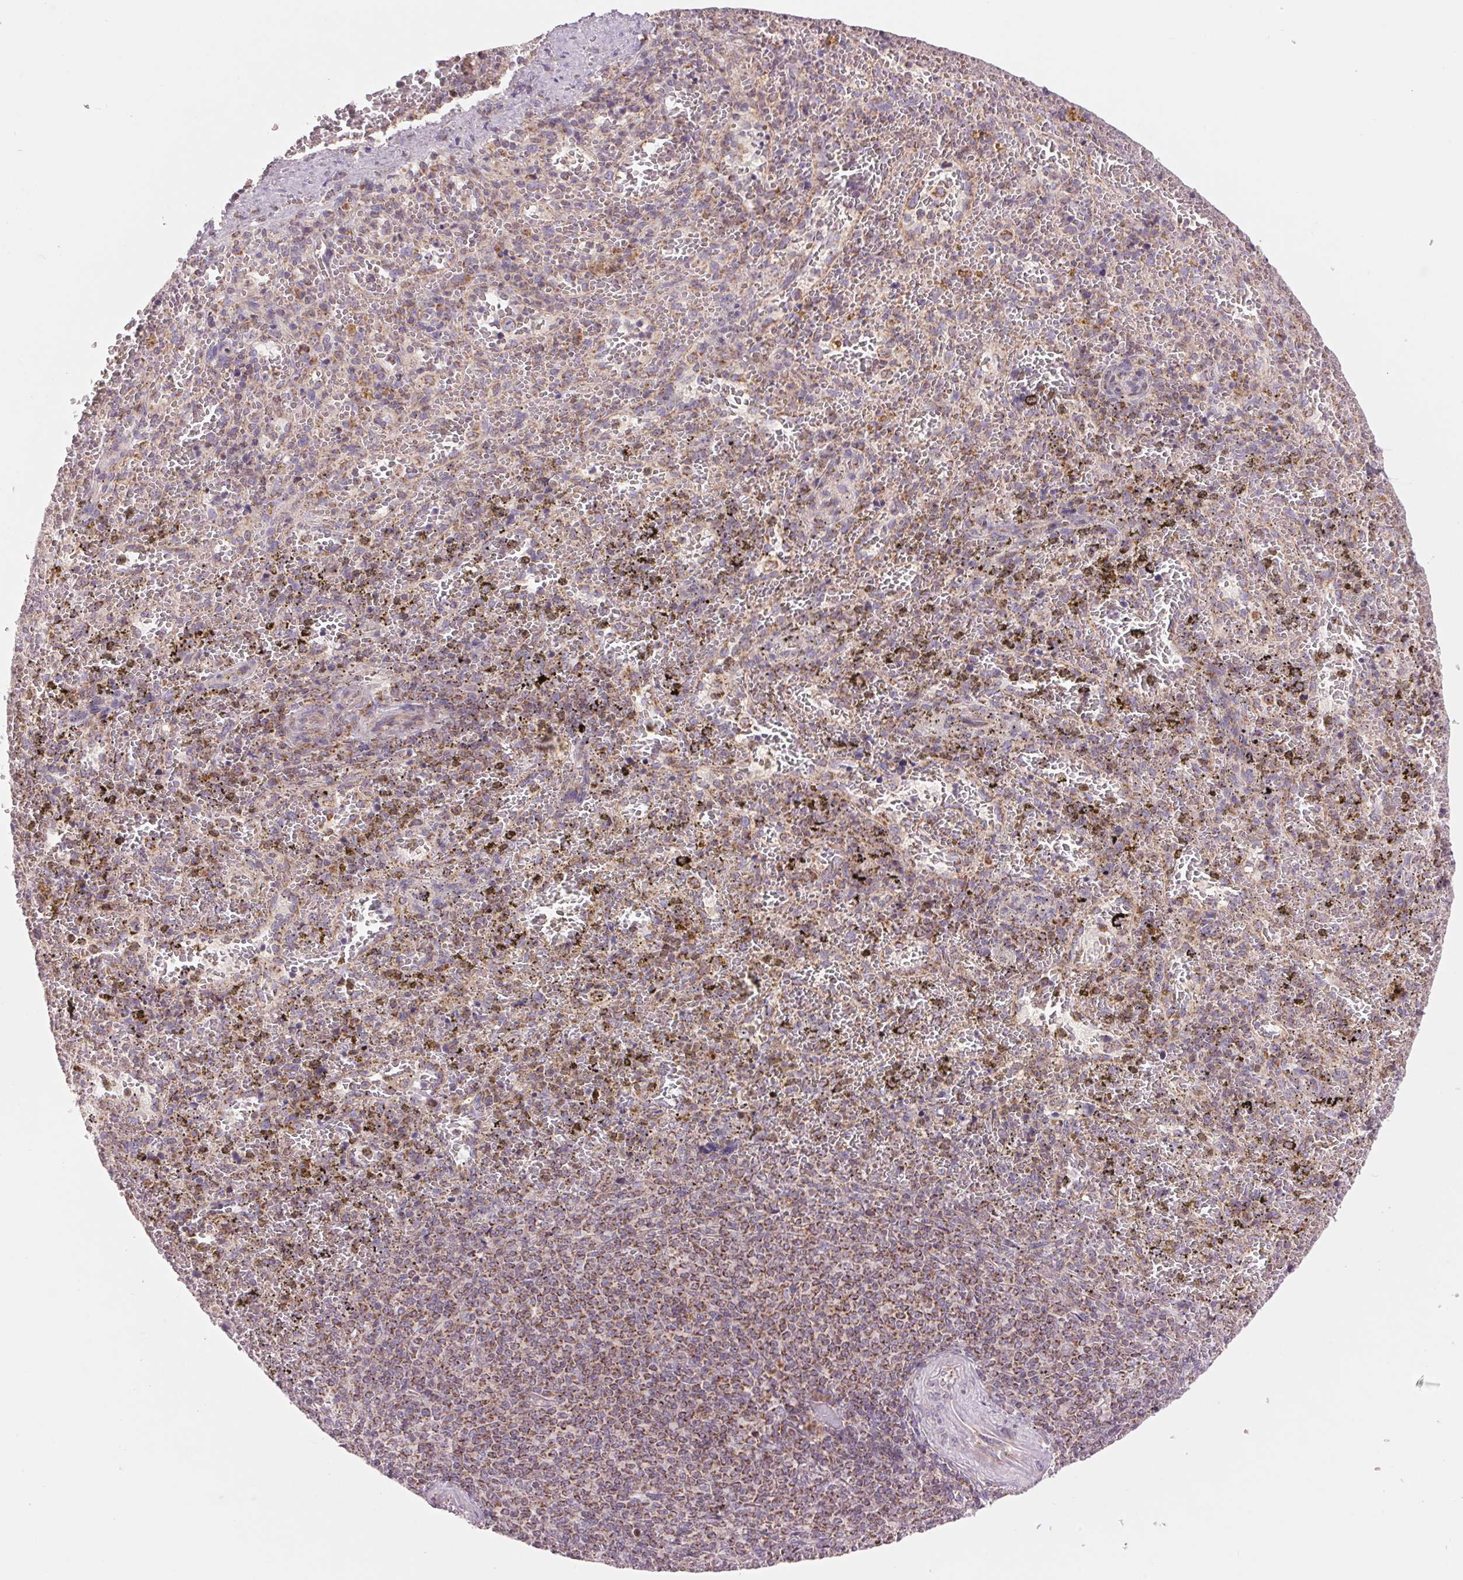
{"staining": {"intensity": "moderate", "quantity": "25%-75%", "location": "cytoplasmic/membranous"}, "tissue": "spleen", "cell_type": "Cells in red pulp", "image_type": "normal", "snomed": [{"axis": "morphology", "description": "Normal tissue, NOS"}, {"axis": "topography", "description": "Spleen"}], "caption": "DAB immunohistochemical staining of normal human spleen displays moderate cytoplasmic/membranous protein expression in about 25%-75% of cells in red pulp.", "gene": "COX6A1", "patient": {"sex": "female", "age": 50}}